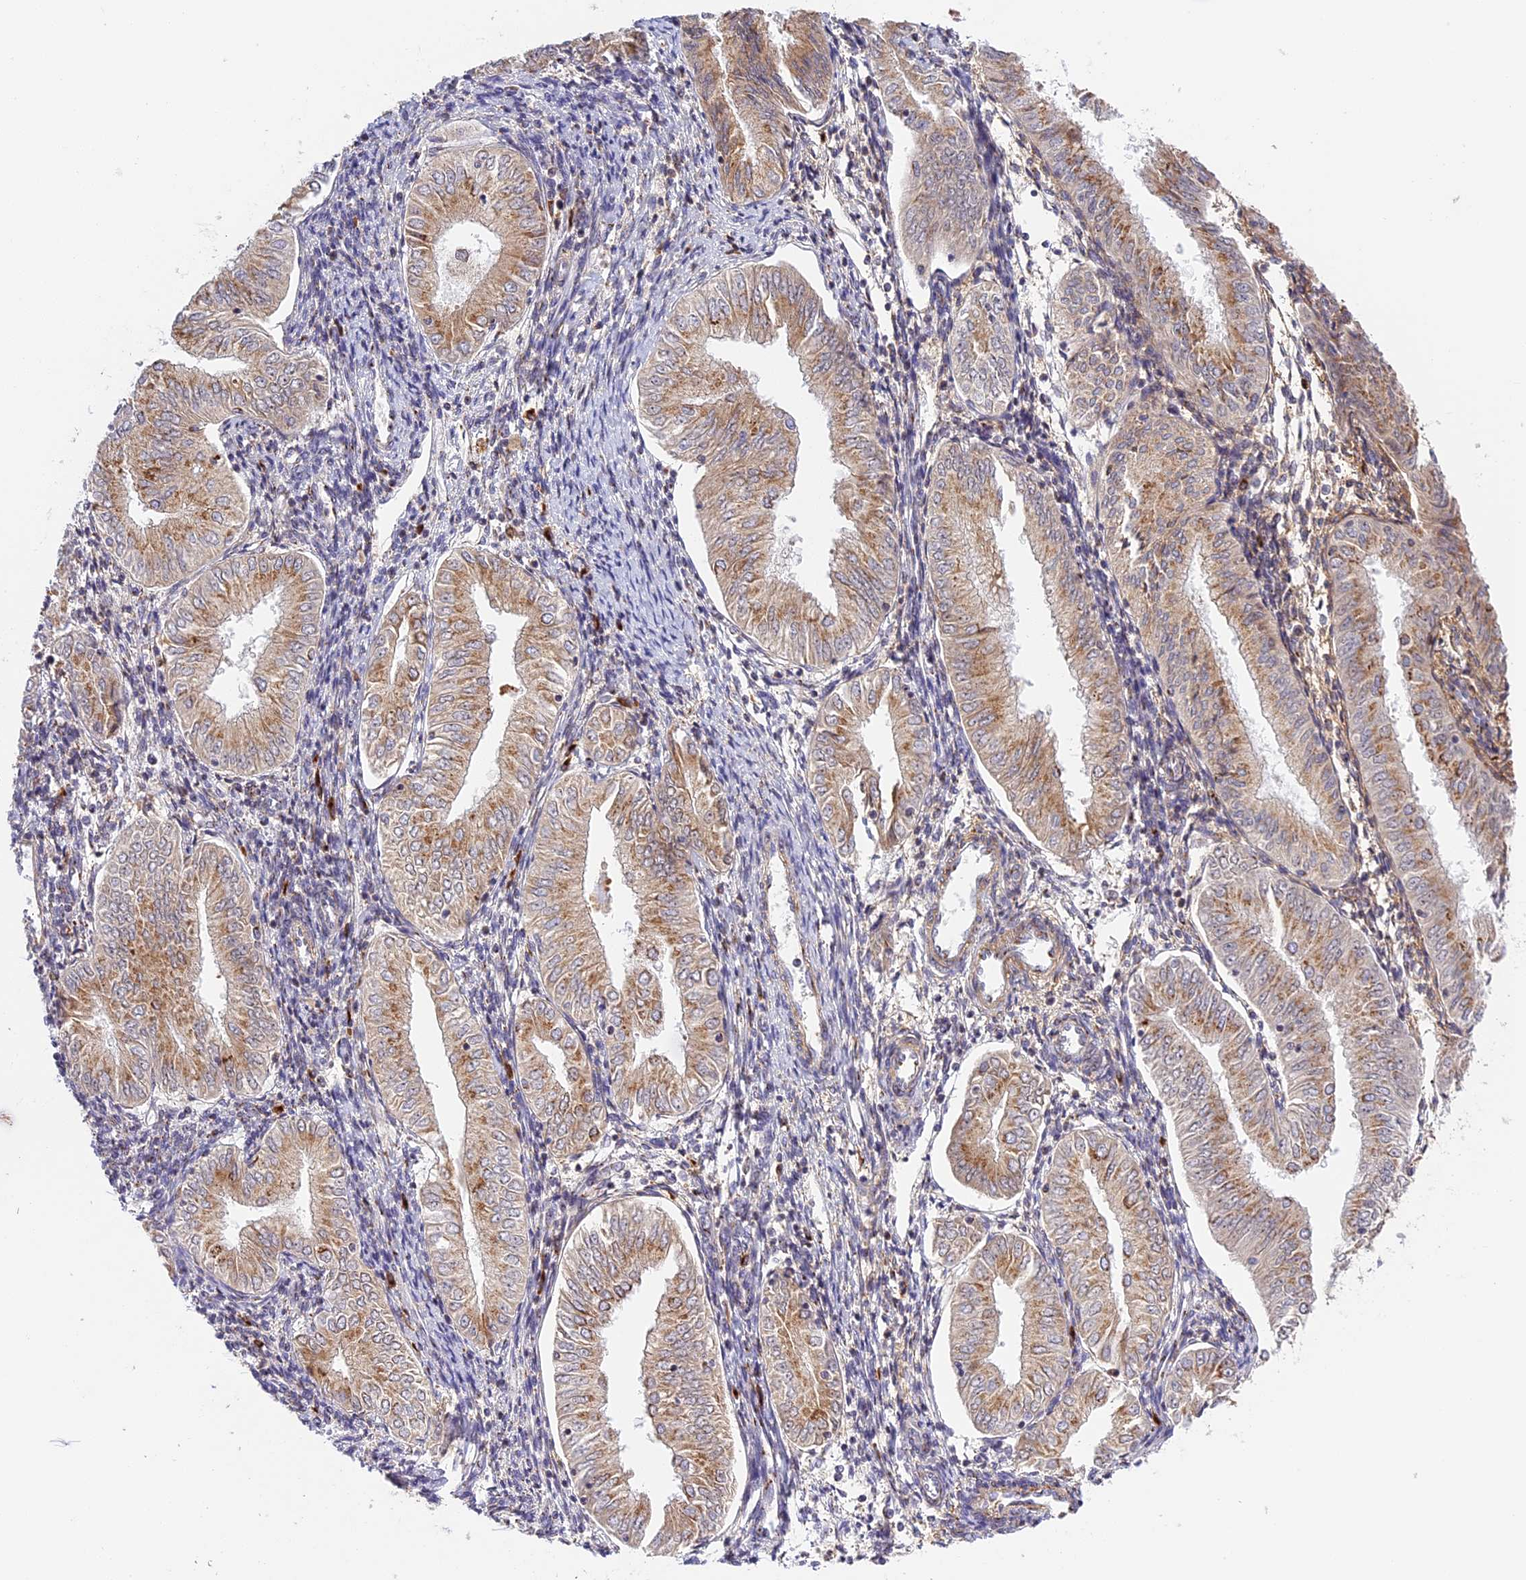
{"staining": {"intensity": "moderate", "quantity": ">75%", "location": "cytoplasmic/membranous"}, "tissue": "endometrial cancer", "cell_type": "Tumor cells", "image_type": "cancer", "snomed": [{"axis": "morphology", "description": "Adenocarcinoma, NOS"}, {"axis": "topography", "description": "Endometrium"}], "caption": "Immunohistochemistry (DAB (3,3'-diaminobenzidine)) staining of human endometrial cancer (adenocarcinoma) reveals moderate cytoplasmic/membranous protein expression in approximately >75% of tumor cells. The staining was performed using DAB to visualize the protein expression in brown, while the nuclei were stained in blue with hematoxylin (Magnification: 20x).", "gene": "HEATR5B", "patient": {"sex": "female", "age": 53}}